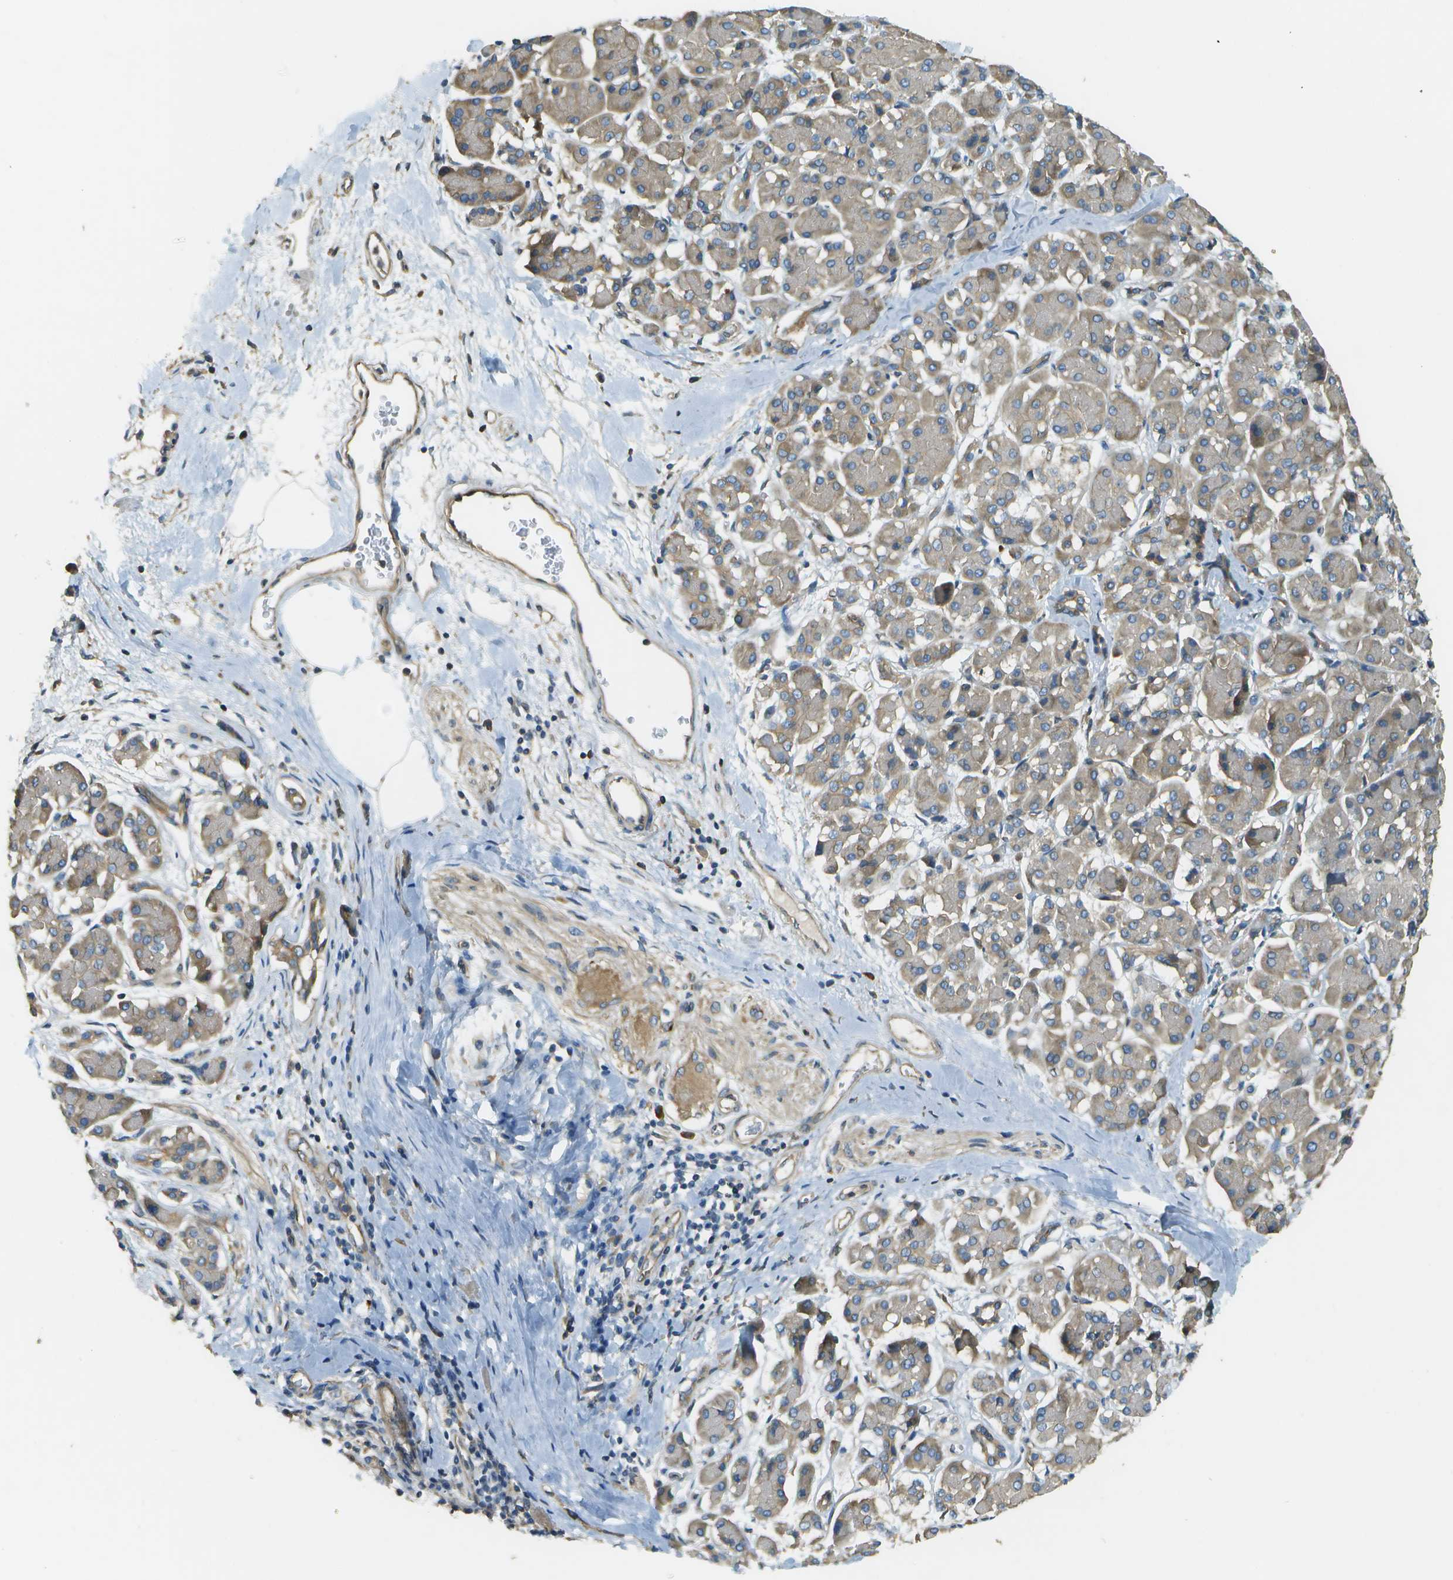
{"staining": {"intensity": "weak", "quantity": ">75%", "location": "cytoplasmic/membranous"}, "tissue": "pancreatic cancer", "cell_type": "Tumor cells", "image_type": "cancer", "snomed": [{"axis": "morphology", "description": "Adenocarcinoma, NOS"}, {"axis": "topography", "description": "Pancreas"}], "caption": "Adenocarcinoma (pancreatic) was stained to show a protein in brown. There is low levels of weak cytoplasmic/membranous expression in about >75% of tumor cells. The staining was performed using DAB, with brown indicating positive protein expression. Nuclei are stained blue with hematoxylin.", "gene": "DNAJB11", "patient": {"sex": "male", "age": 55}}